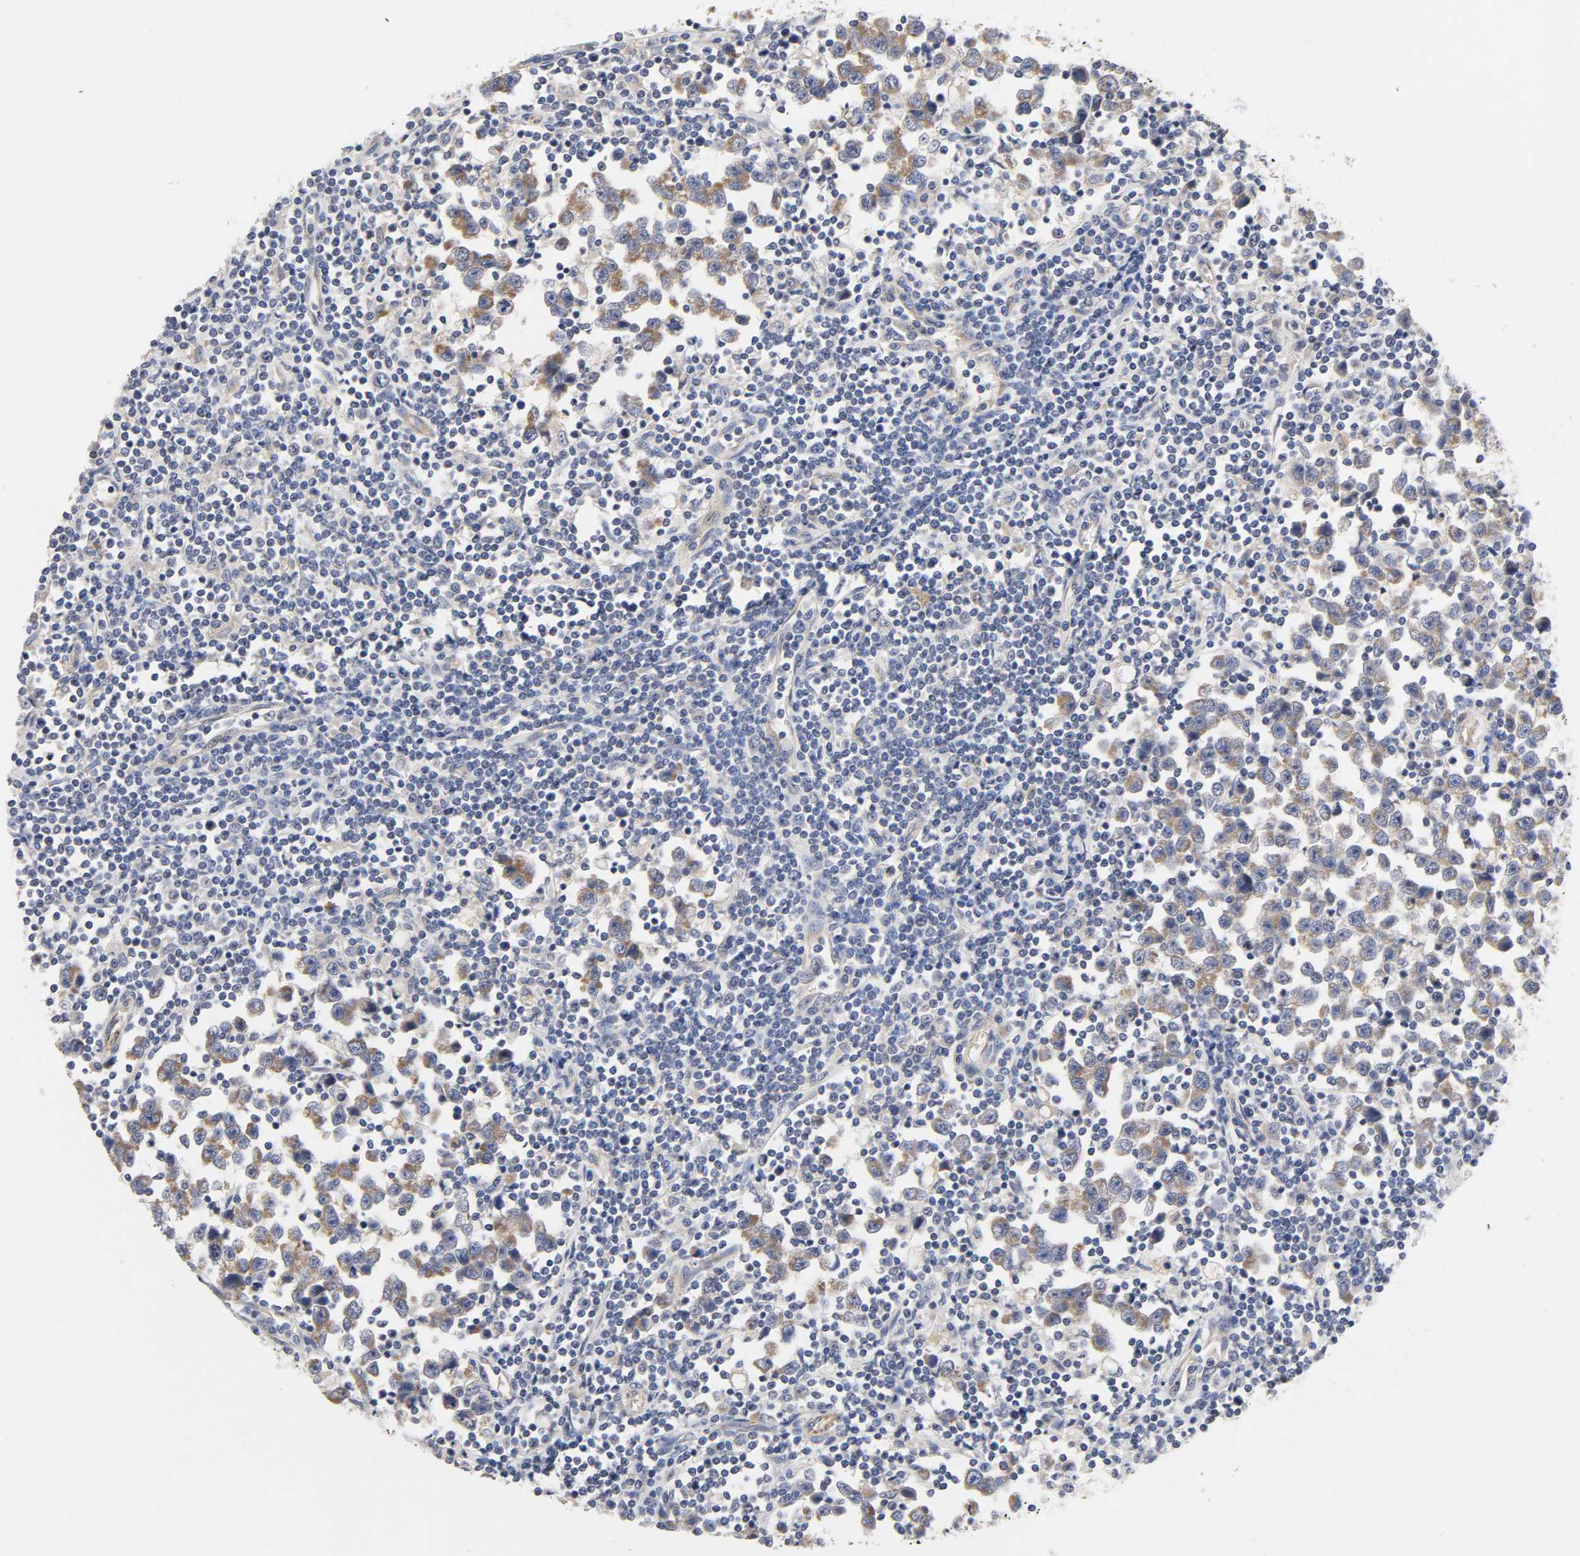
{"staining": {"intensity": "weak", "quantity": ">75%", "location": "cytoplasmic/membranous"}, "tissue": "testis cancer", "cell_type": "Tumor cells", "image_type": "cancer", "snomed": [{"axis": "morphology", "description": "Seminoma, NOS"}, {"axis": "topography", "description": "Testis"}], "caption": "This histopathology image exhibits immunohistochemistry (IHC) staining of human testis seminoma, with low weak cytoplasmic/membranous expression in about >75% of tumor cells.", "gene": "C17orf75", "patient": {"sex": "male", "age": 43}}